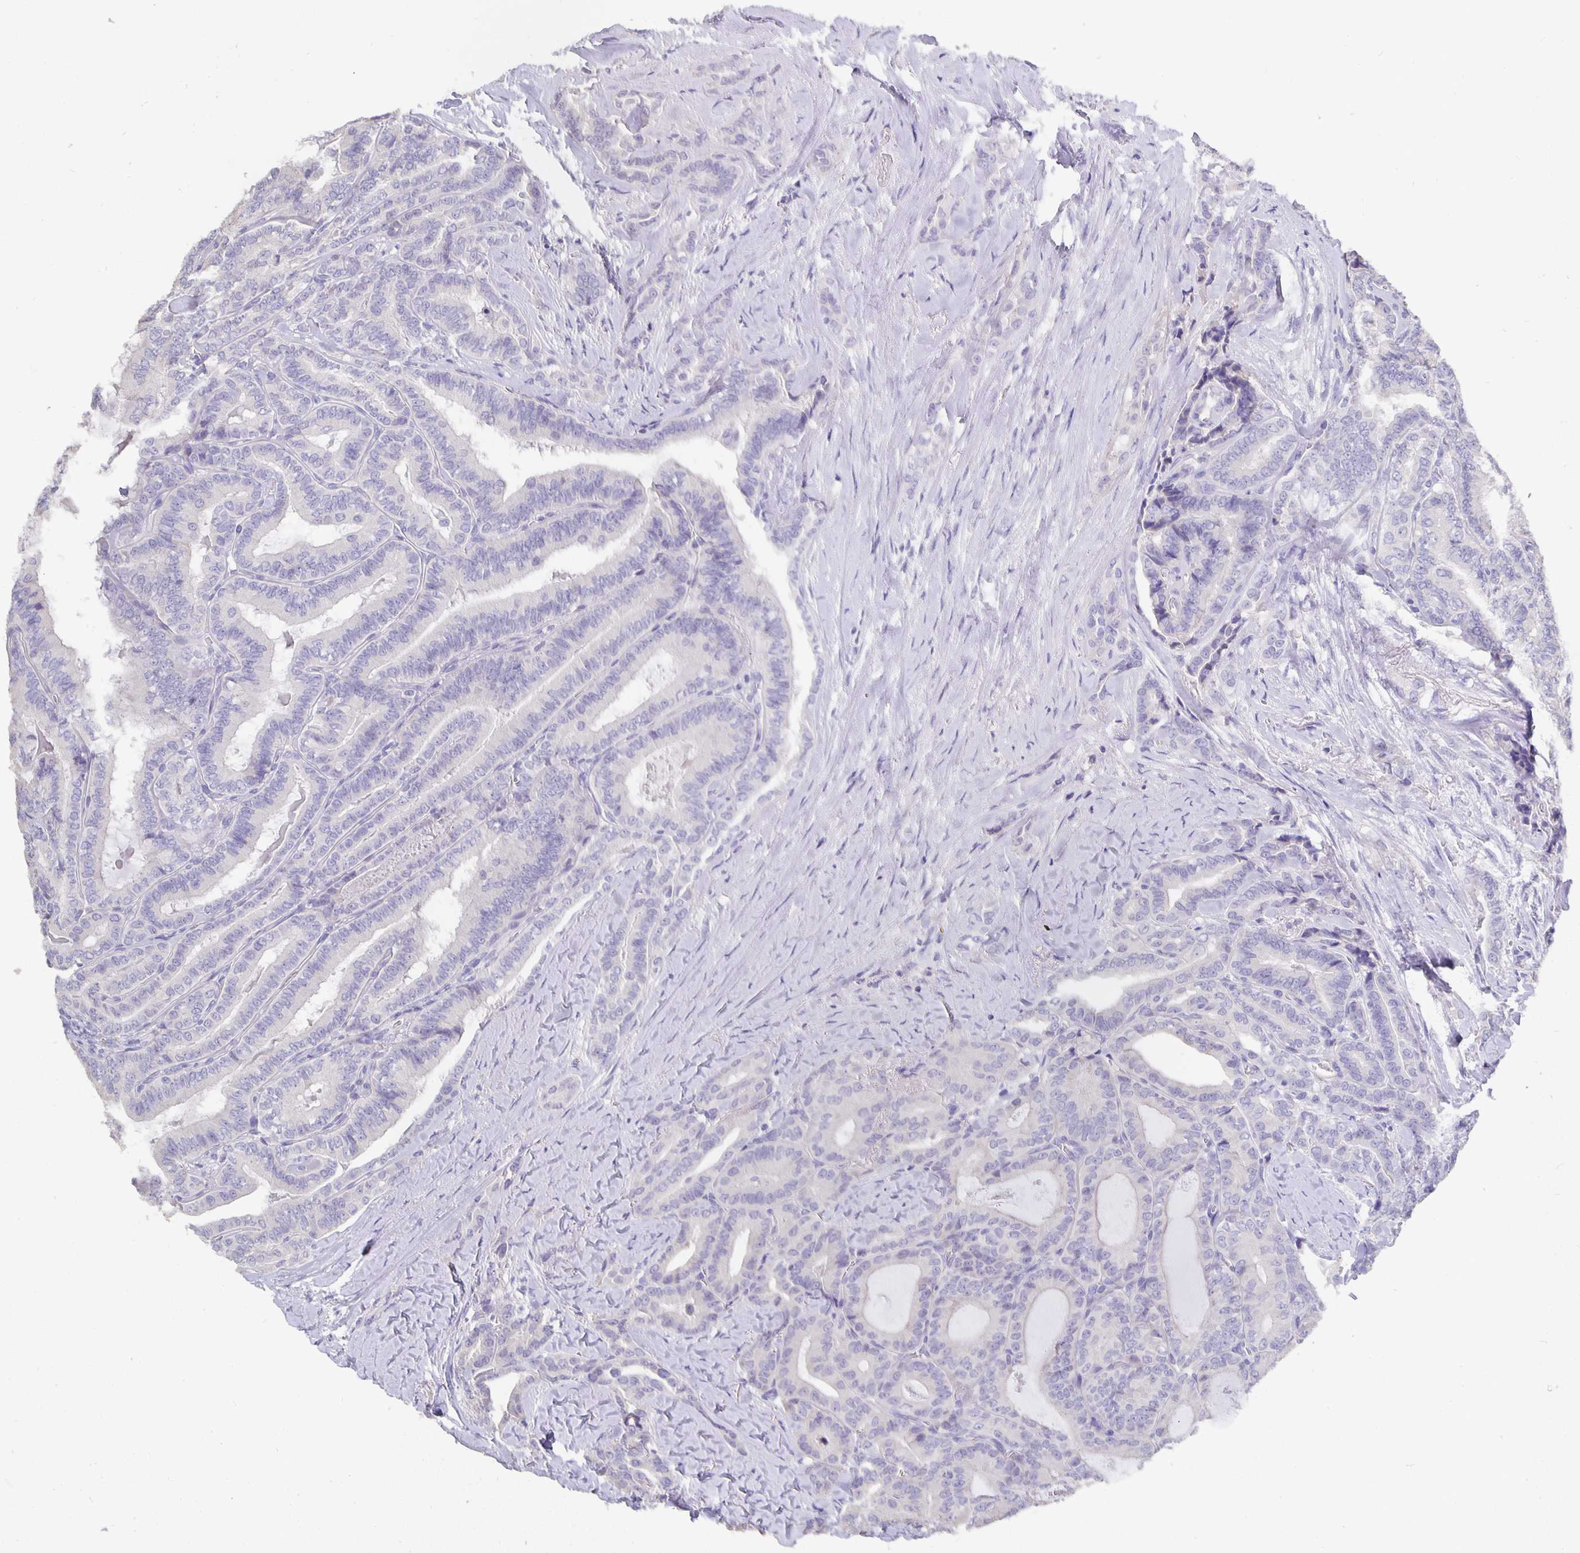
{"staining": {"intensity": "negative", "quantity": "none", "location": "none"}, "tissue": "thyroid cancer", "cell_type": "Tumor cells", "image_type": "cancer", "snomed": [{"axis": "morphology", "description": "Papillary adenocarcinoma, NOS"}, {"axis": "topography", "description": "Thyroid gland"}], "caption": "Tumor cells are negative for brown protein staining in thyroid cancer.", "gene": "CFAP74", "patient": {"sex": "male", "age": 61}}